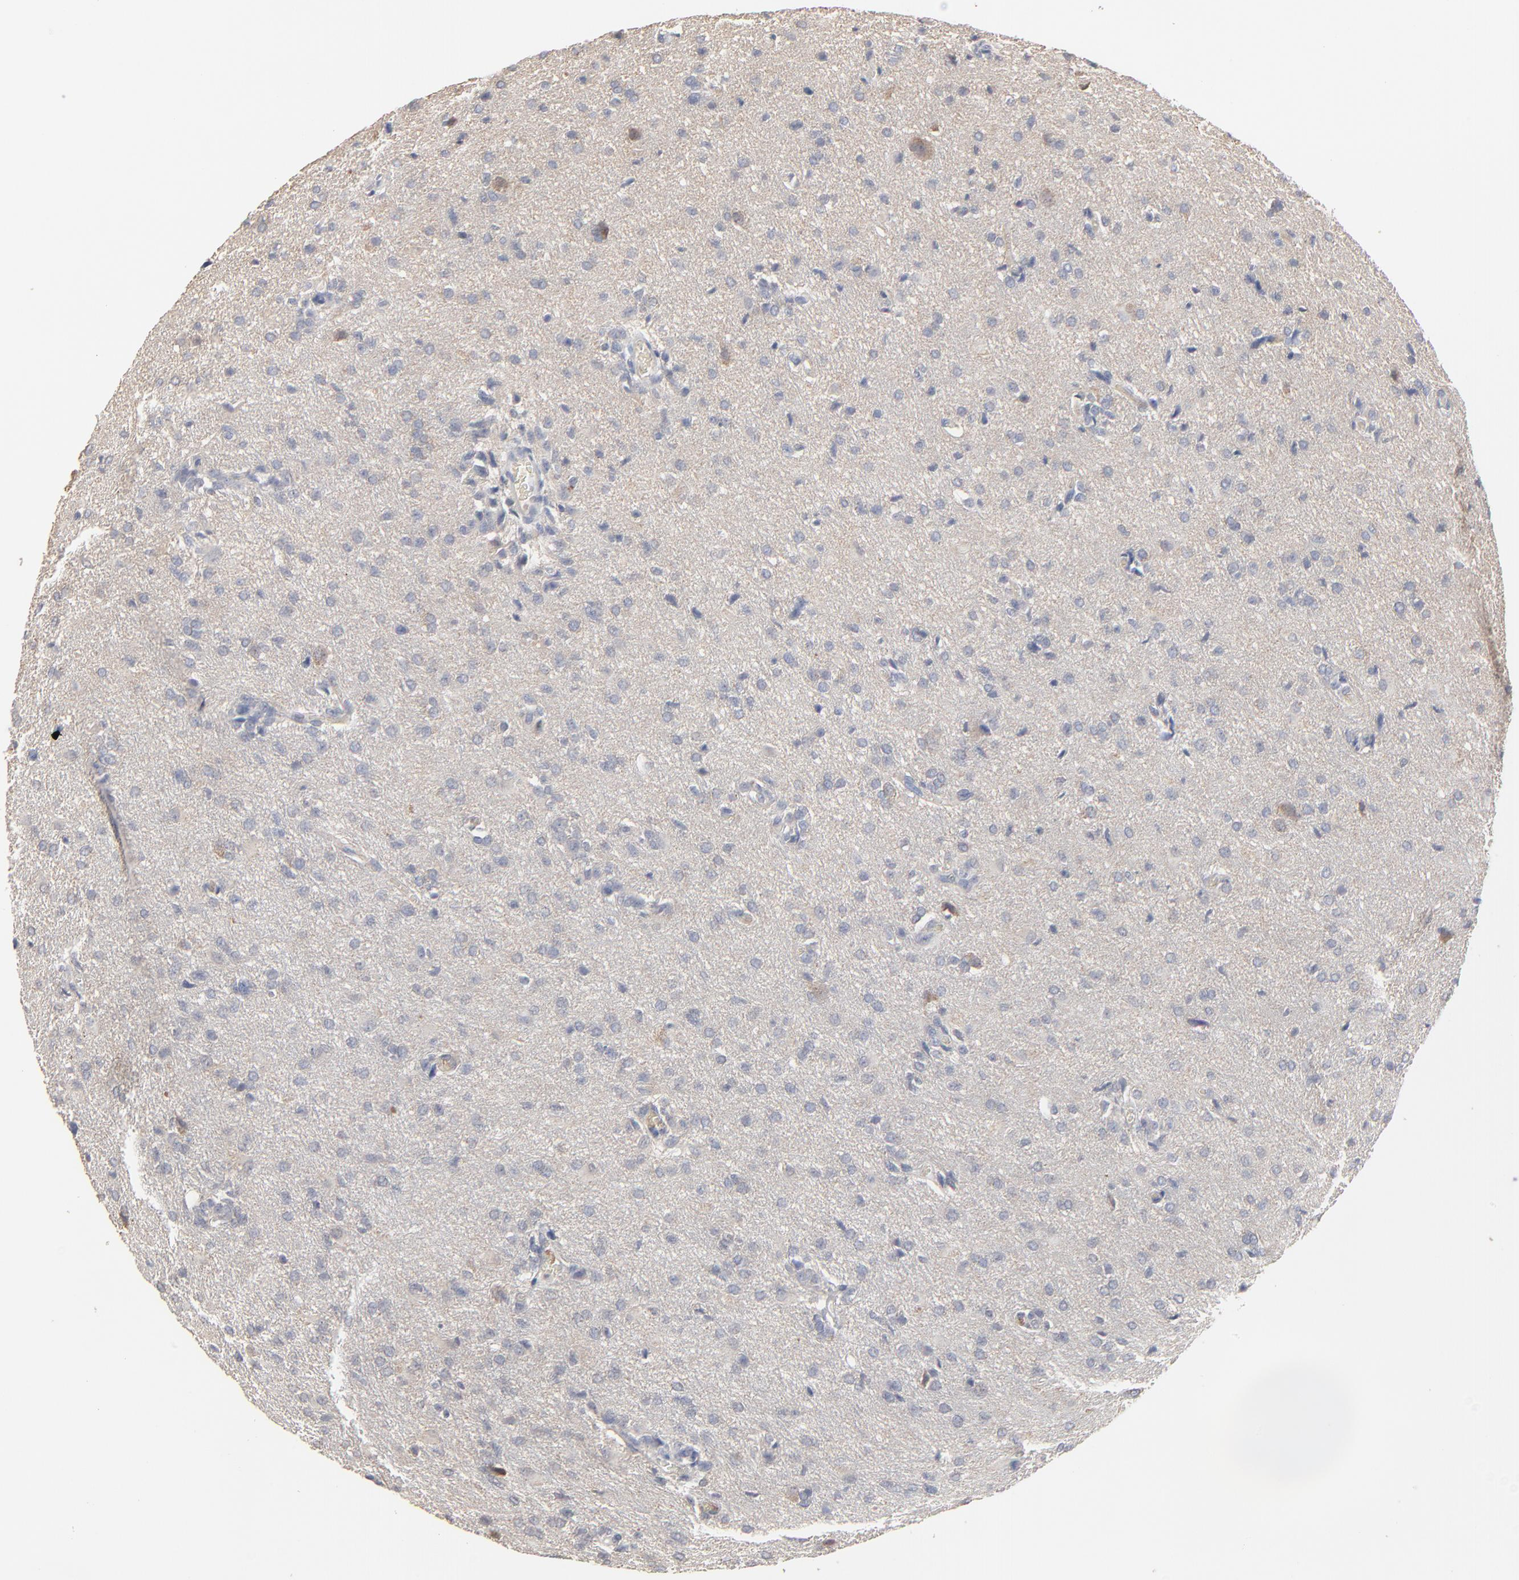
{"staining": {"intensity": "negative", "quantity": "none", "location": "none"}, "tissue": "glioma", "cell_type": "Tumor cells", "image_type": "cancer", "snomed": [{"axis": "morphology", "description": "Glioma, malignant, High grade"}, {"axis": "topography", "description": "Brain"}], "caption": "An immunohistochemistry photomicrograph of malignant high-grade glioma is shown. There is no staining in tumor cells of malignant high-grade glioma.", "gene": "FANCB", "patient": {"sex": "male", "age": 68}}